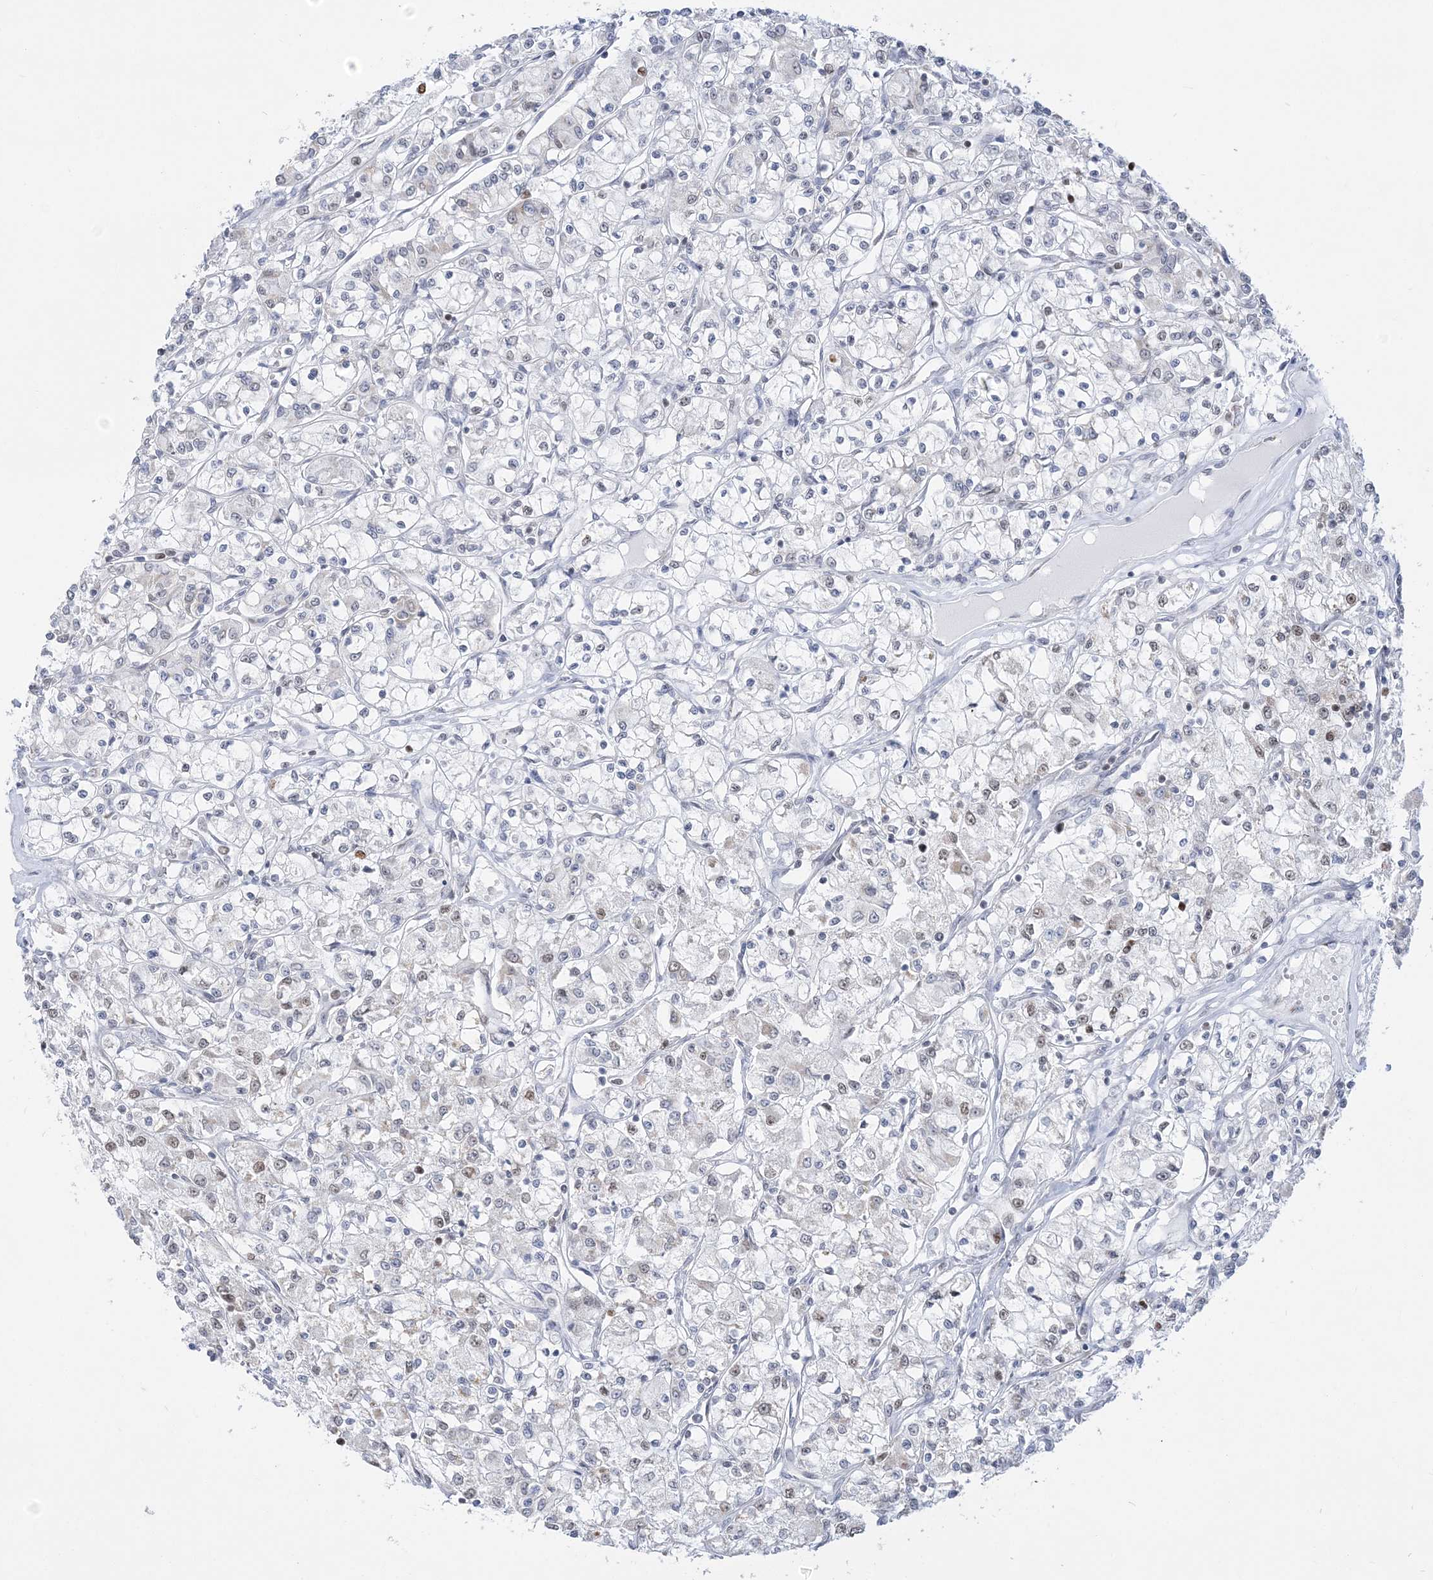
{"staining": {"intensity": "weak", "quantity": "<25%", "location": "nuclear"}, "tissue": "renal cancer", "cell_type": "Tumor cells", "image_type": "cancer", "snomed": [{"axis": "morphology", "description": "Adenocarcinoma, NOS"}, {"axis": "topography", "description": "Kidney"}], "caption": "Immunohistochemistry (IHC) photomicrograph of human renal cancer stained for a protein (brown), which demonstrates no staining in tumor cells.", "gene": "DDX21", "patient": {"sex": "female", "age": 59}}